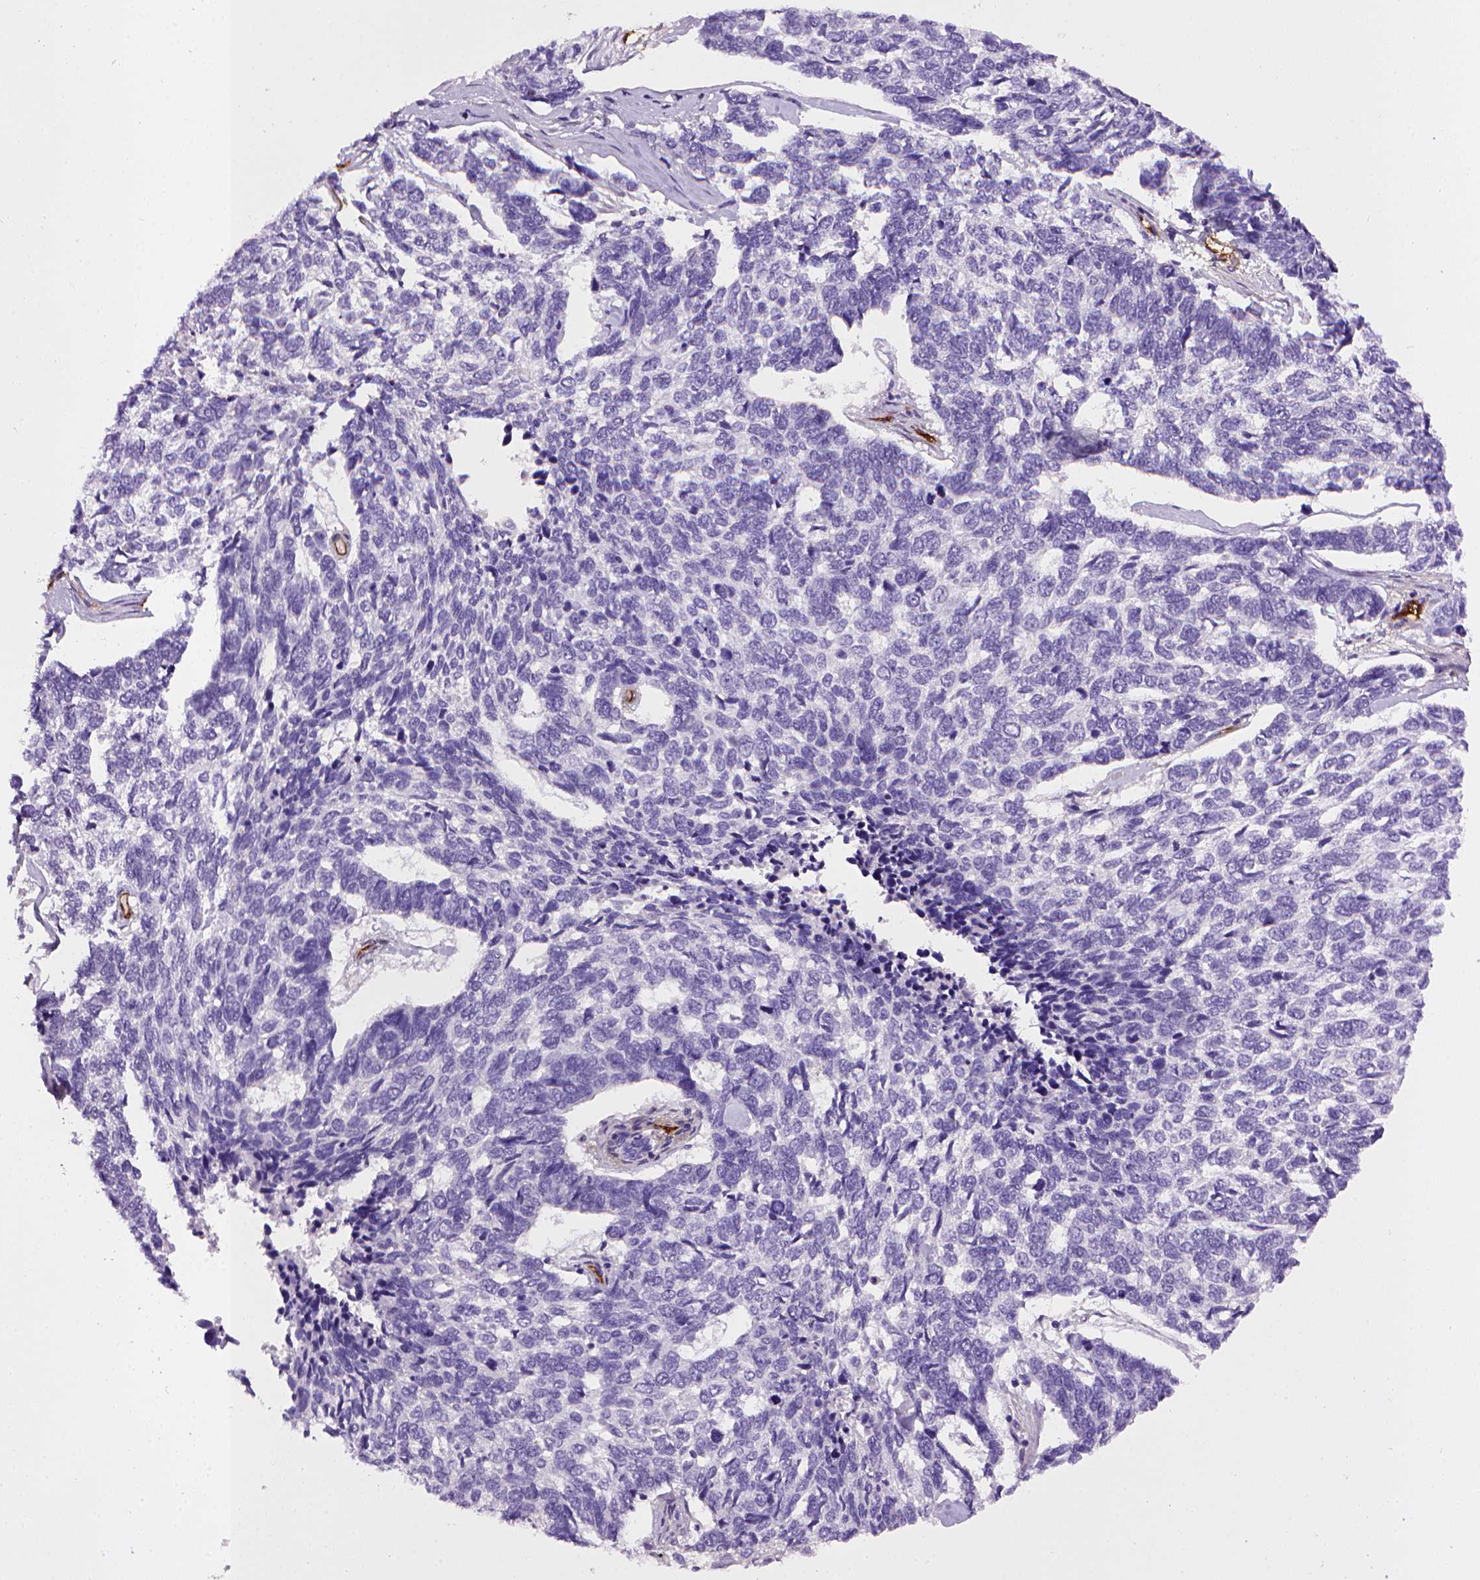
{"staining": {"intensity": "negative", "quantity": "none", "location": "none"}, "tissue": "skin cancer", "cell_type": "Tumor cells", "image_type": "cancer", "snomed": [{"axis": "morphology", "description": "Basal cell carcinoma"}, {"axis": "topography", "description": "Skin"}], "caption": "This micrograph is of basal cell carcinoma (skin) stained with immunohistochemistry (IHC) to label a protein in brown with the nuclei are counter-stained blue. There is no positivity in tumor cells.", "gene": "ENG", "patient": {"sex": "female", "age": 65}}